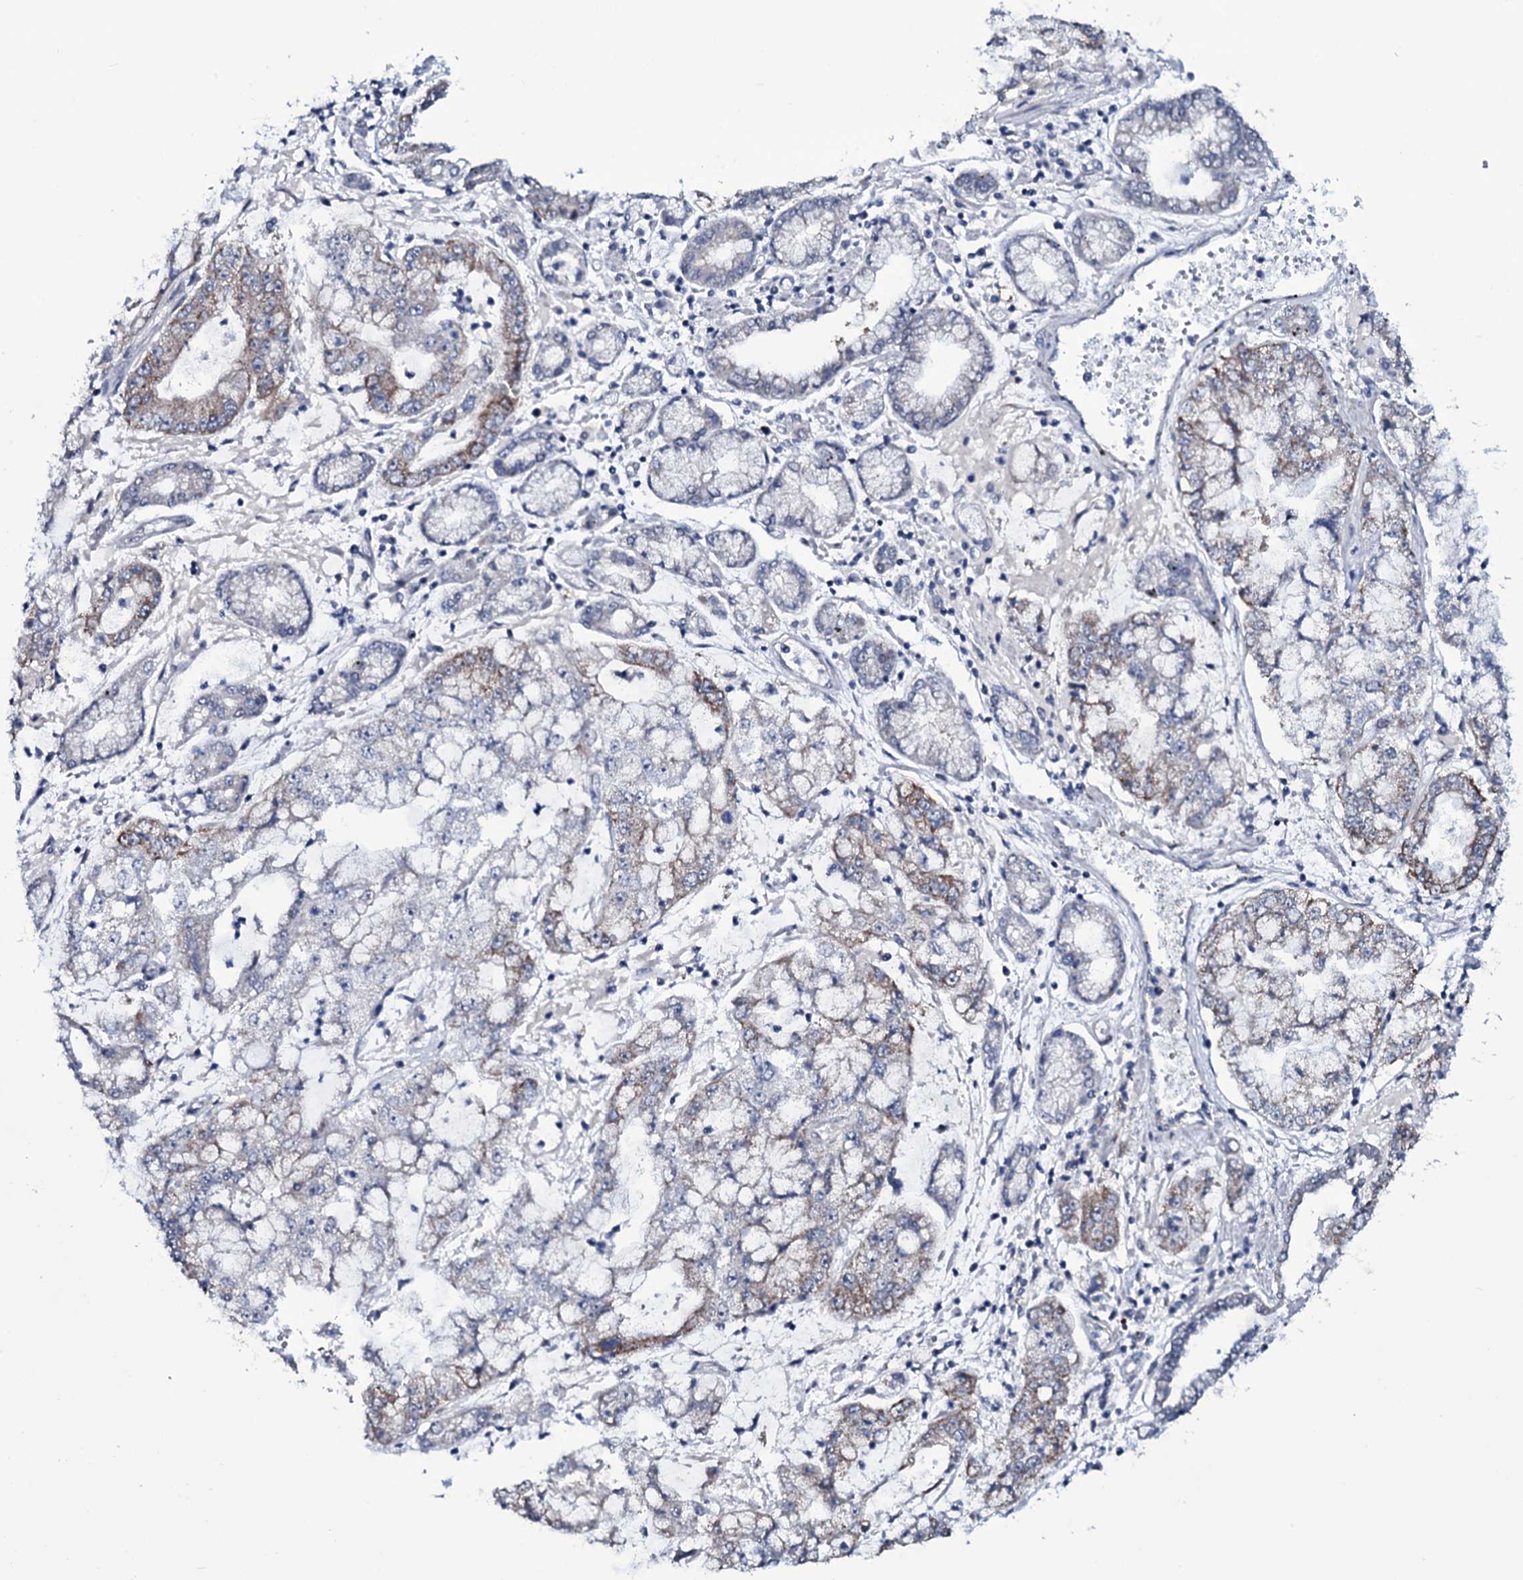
{"staining": {"intensity": "weak", "quantity": "<25%", "location": "cytoplasmic/membranous"}, "tissue": "stomach cancer", "cell_type": "Tumor cells", "image_type": "cancer", "snomed": [{"axis": "morphology", "description": "Adenocarcinoma, NOS"}, {"axis": "topography", "description": "Stomach"}], "caption": "Immunohistochemical staining of adenocarcinoma (stomach) reveals no significant expression in tumor cells.", "gene": "WIPF3", "patient": {"sex": "male", "age": 76}}